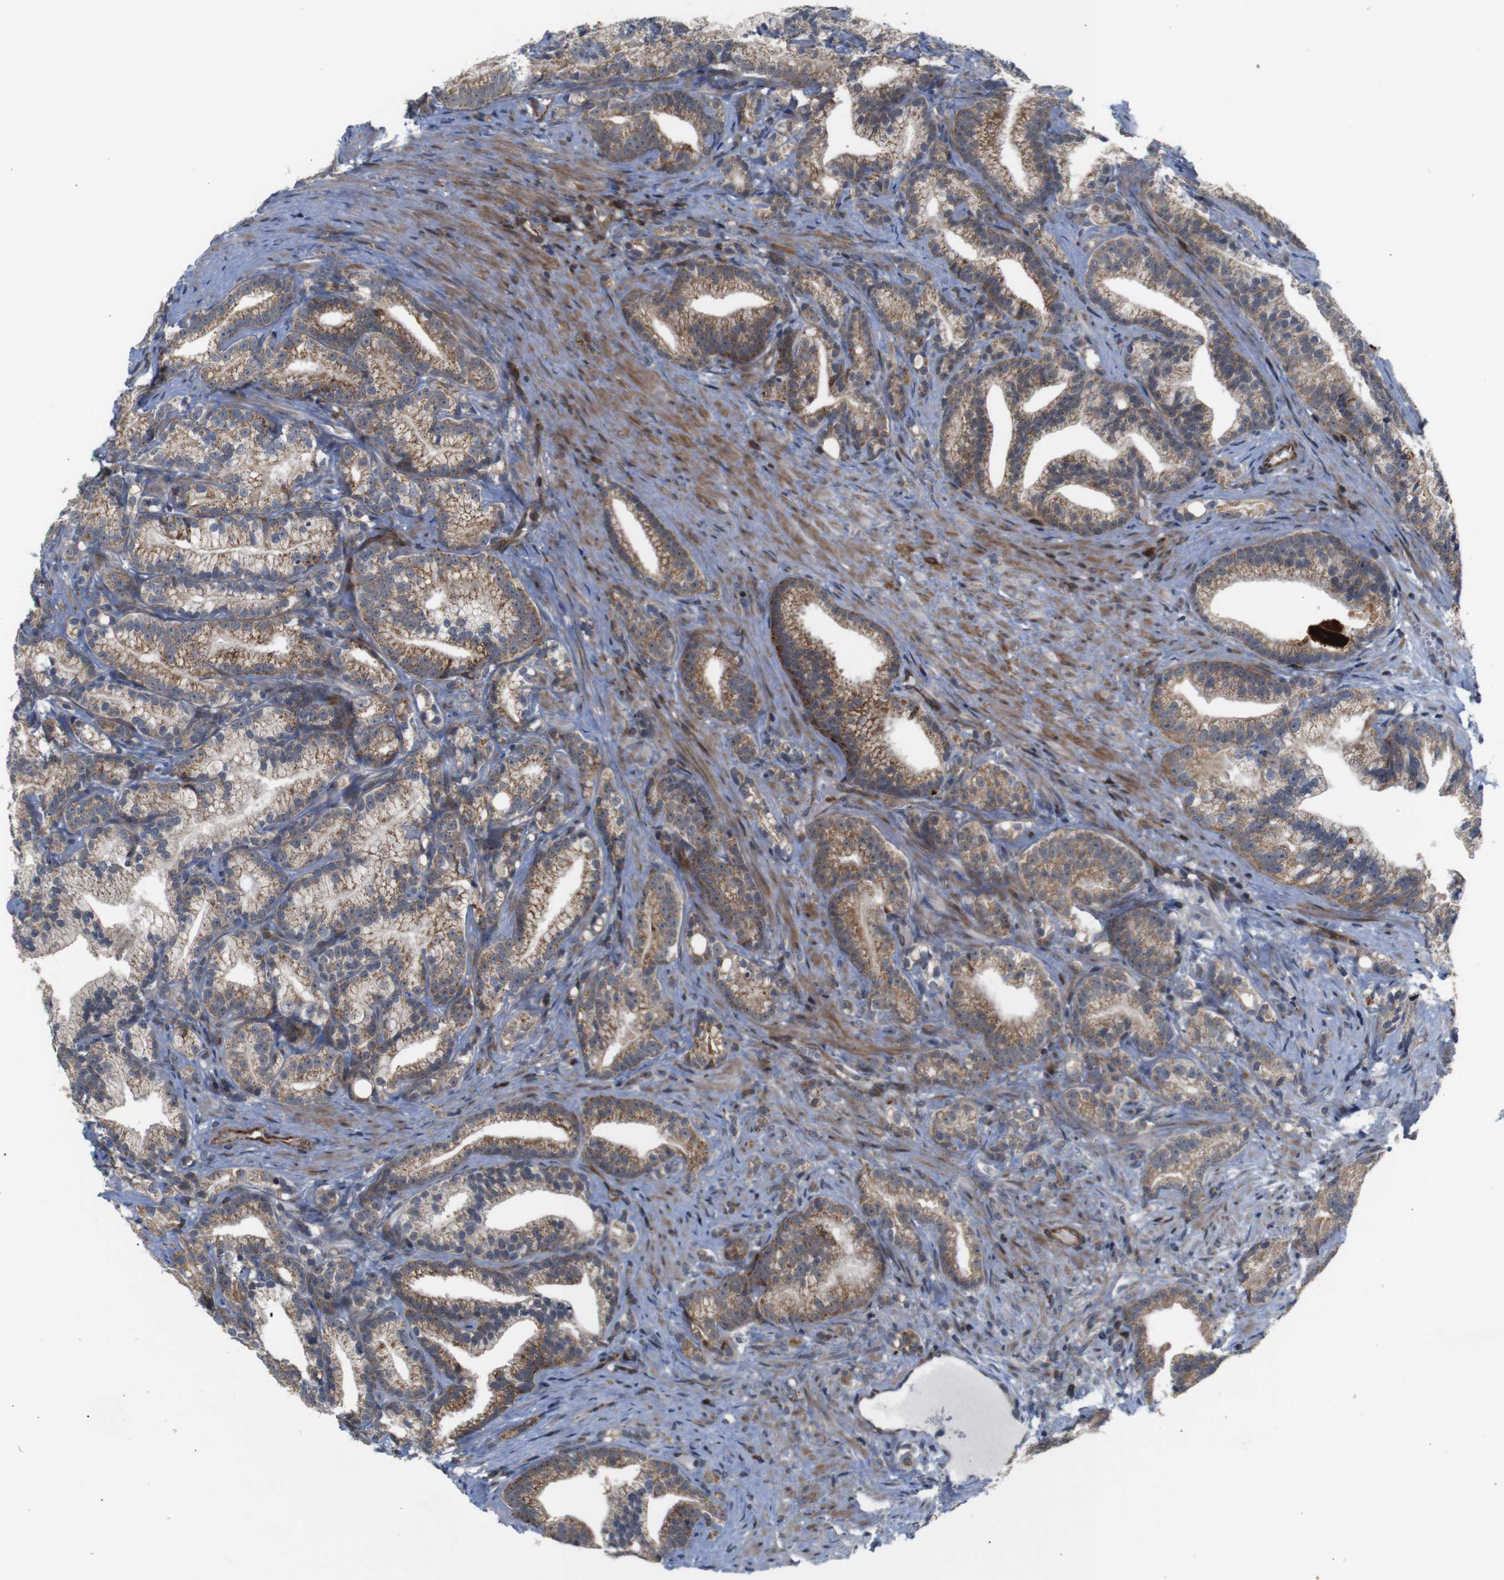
{"staining": {"intensity": "moderate", "quantity": ">75%", "location": "cytoplasmic/membranous"}, "tissue": "prostate cancer", "cell_type": "Tumor cells", "image_type": "cancer", "snomed": [{"axis": "morphology", "description": "Adenocarcinoma, Low grade"}, {"axis": "topography", "description": "Prostate"}], "caption": "An image of human adenocarcinoma (low-grade) (prostate) stained for a protein exhibits moderate cytoplasmic/membranous brown staining in tumor cells. (DAB (3,3'-diaminobenzidine) IHC with brightfield microscopy, high magnification).", "gene": "ATP7B", "patient": {"sex": "male", "age": 89}}